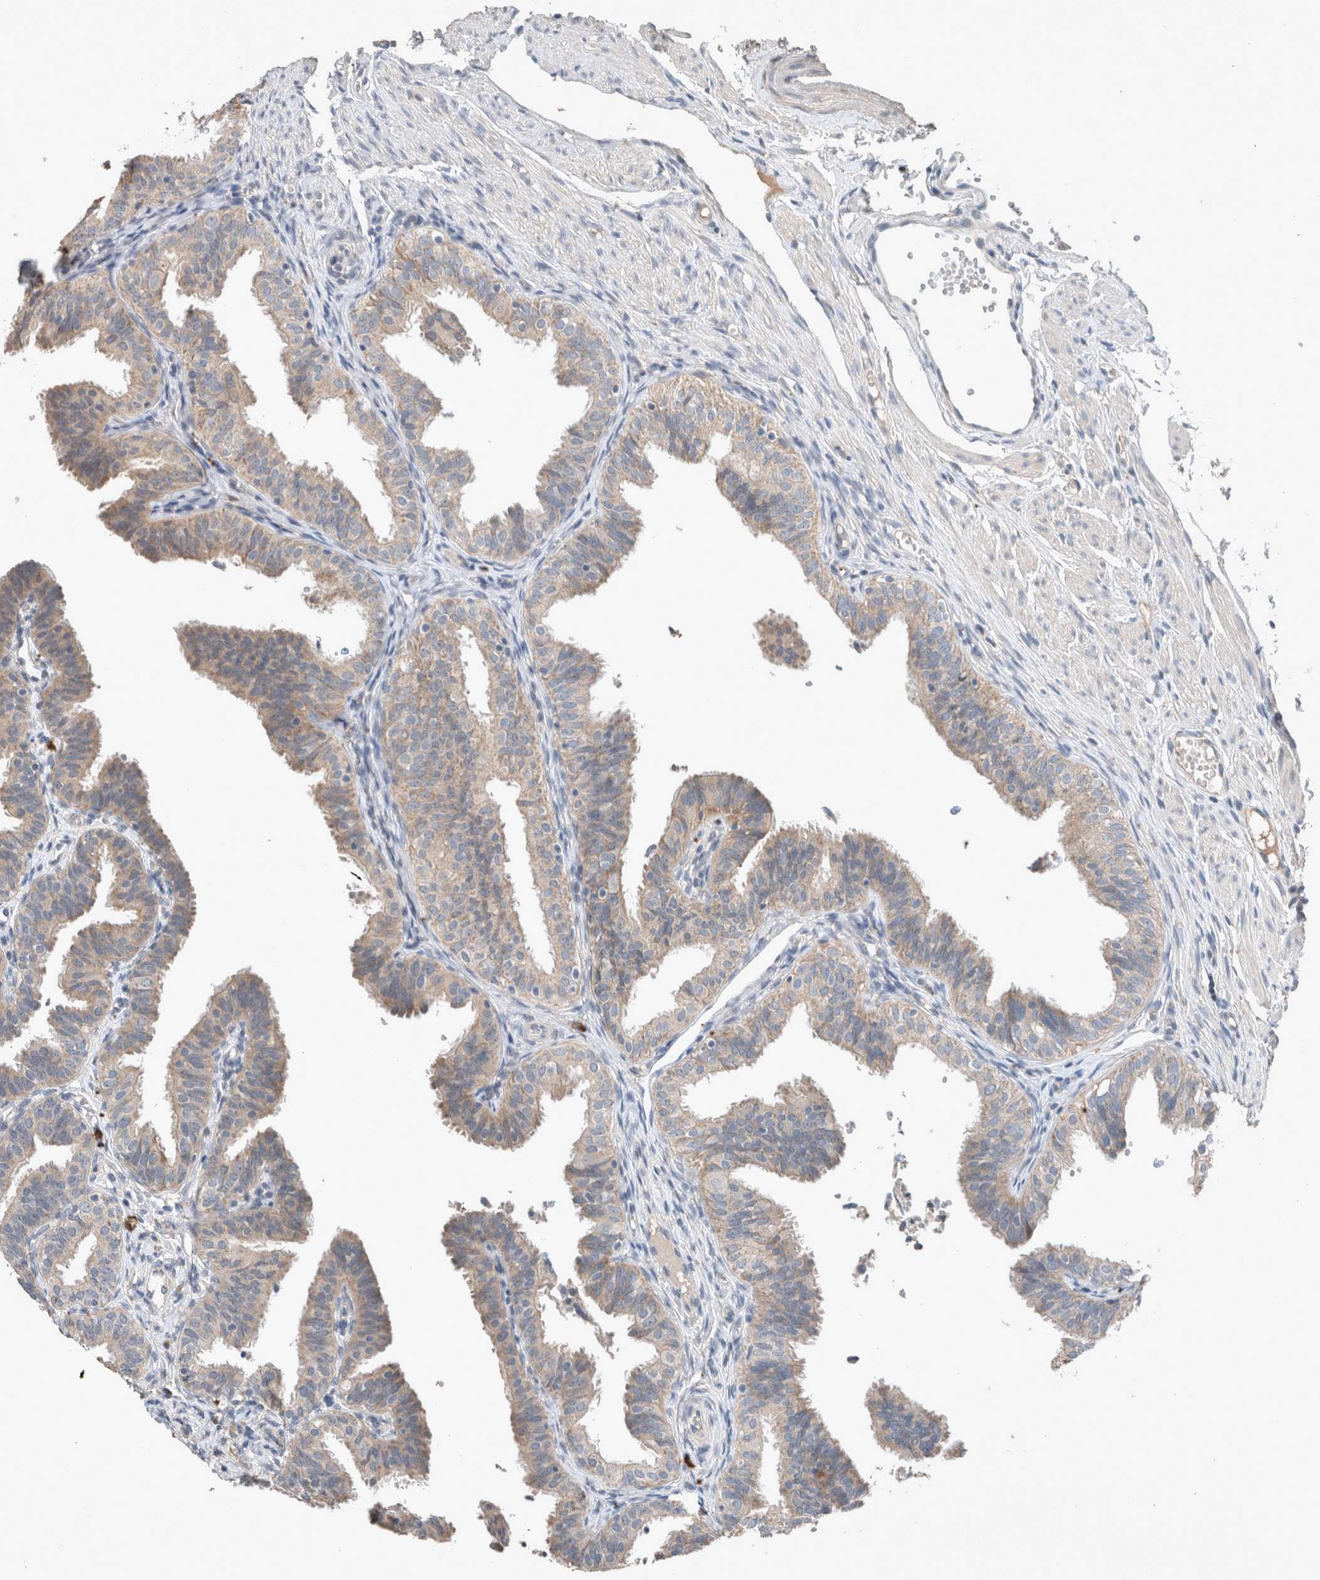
{"staining": {"intensity": "weak", "quantity": "<25%", "location": "cytoplasmic/membranous"}, "tissue": "fallopian tube", "cell_type": "Glandular cells", "image_type": "normal", "snomed": [{"axis": "morphology", "description": "Normal tissue, NOS"}, {"axis": "topography", "description": "Fallopian tube"}], "caption": "Unremarkable fallopian tube was stained to show a protein in brown. There is no significant staining in glandular cells. Nuclei are stained in blue.", "gene": "UGCG", "patient": {"sex": "female", "age": 35}}